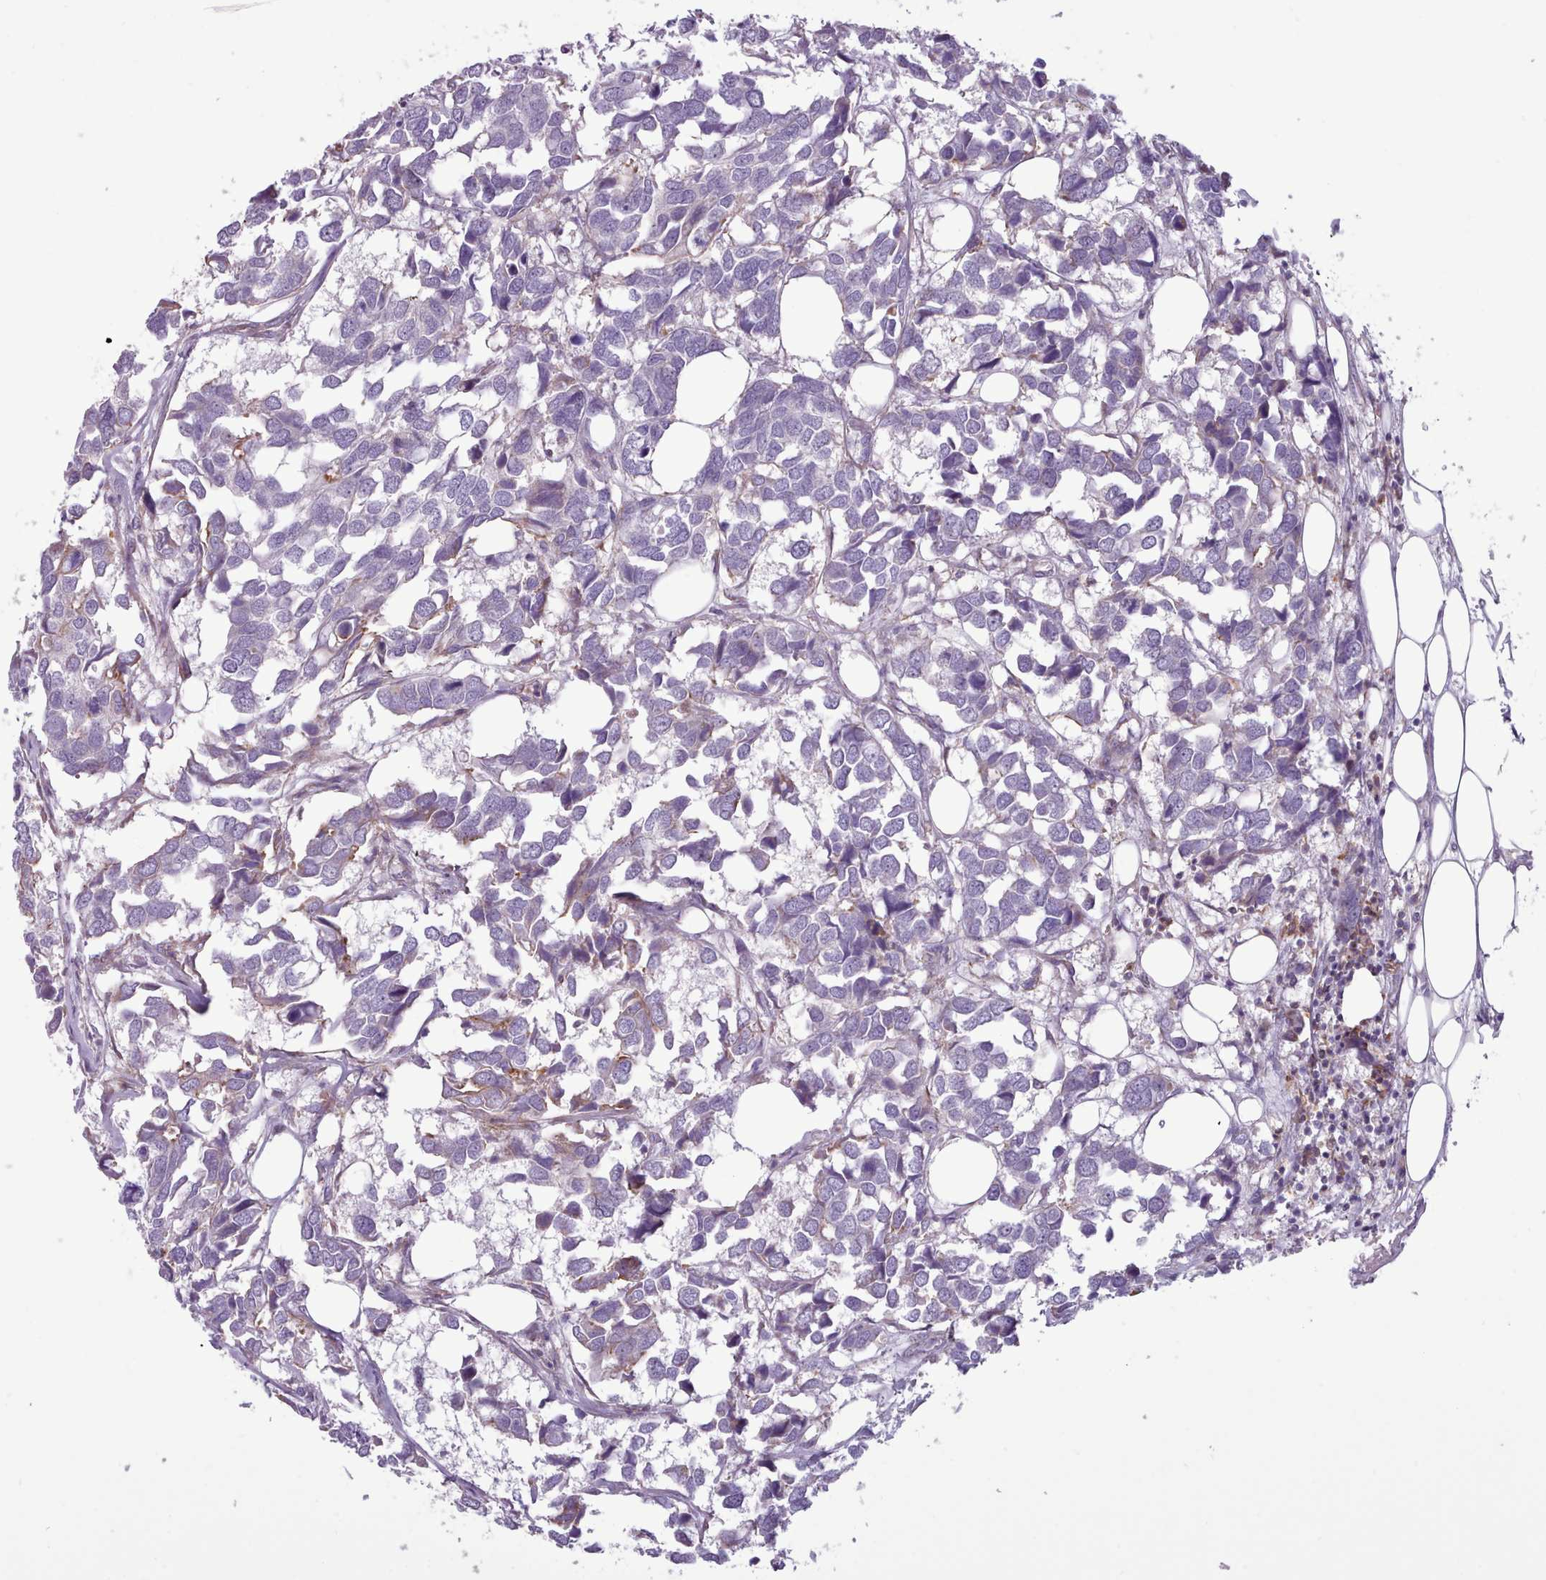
{"staining": {"intensity": "negative", "quantity": "none", "location": "none"}, "tissue": "breast cancer", "cell_type": "Tumor cells", "image_type": "cancer", "snomed": [{"axis": "morphology", "description": "Duct carcinoma"}, {"axis": "topography", "description": "Breast"}], "caption": "Immunohistochemical staining of human breast cancer demonstrates no significant positivity in tumor cells.", "gene": "TENT4B", "patient": {"sex": "female", "age": 83}}